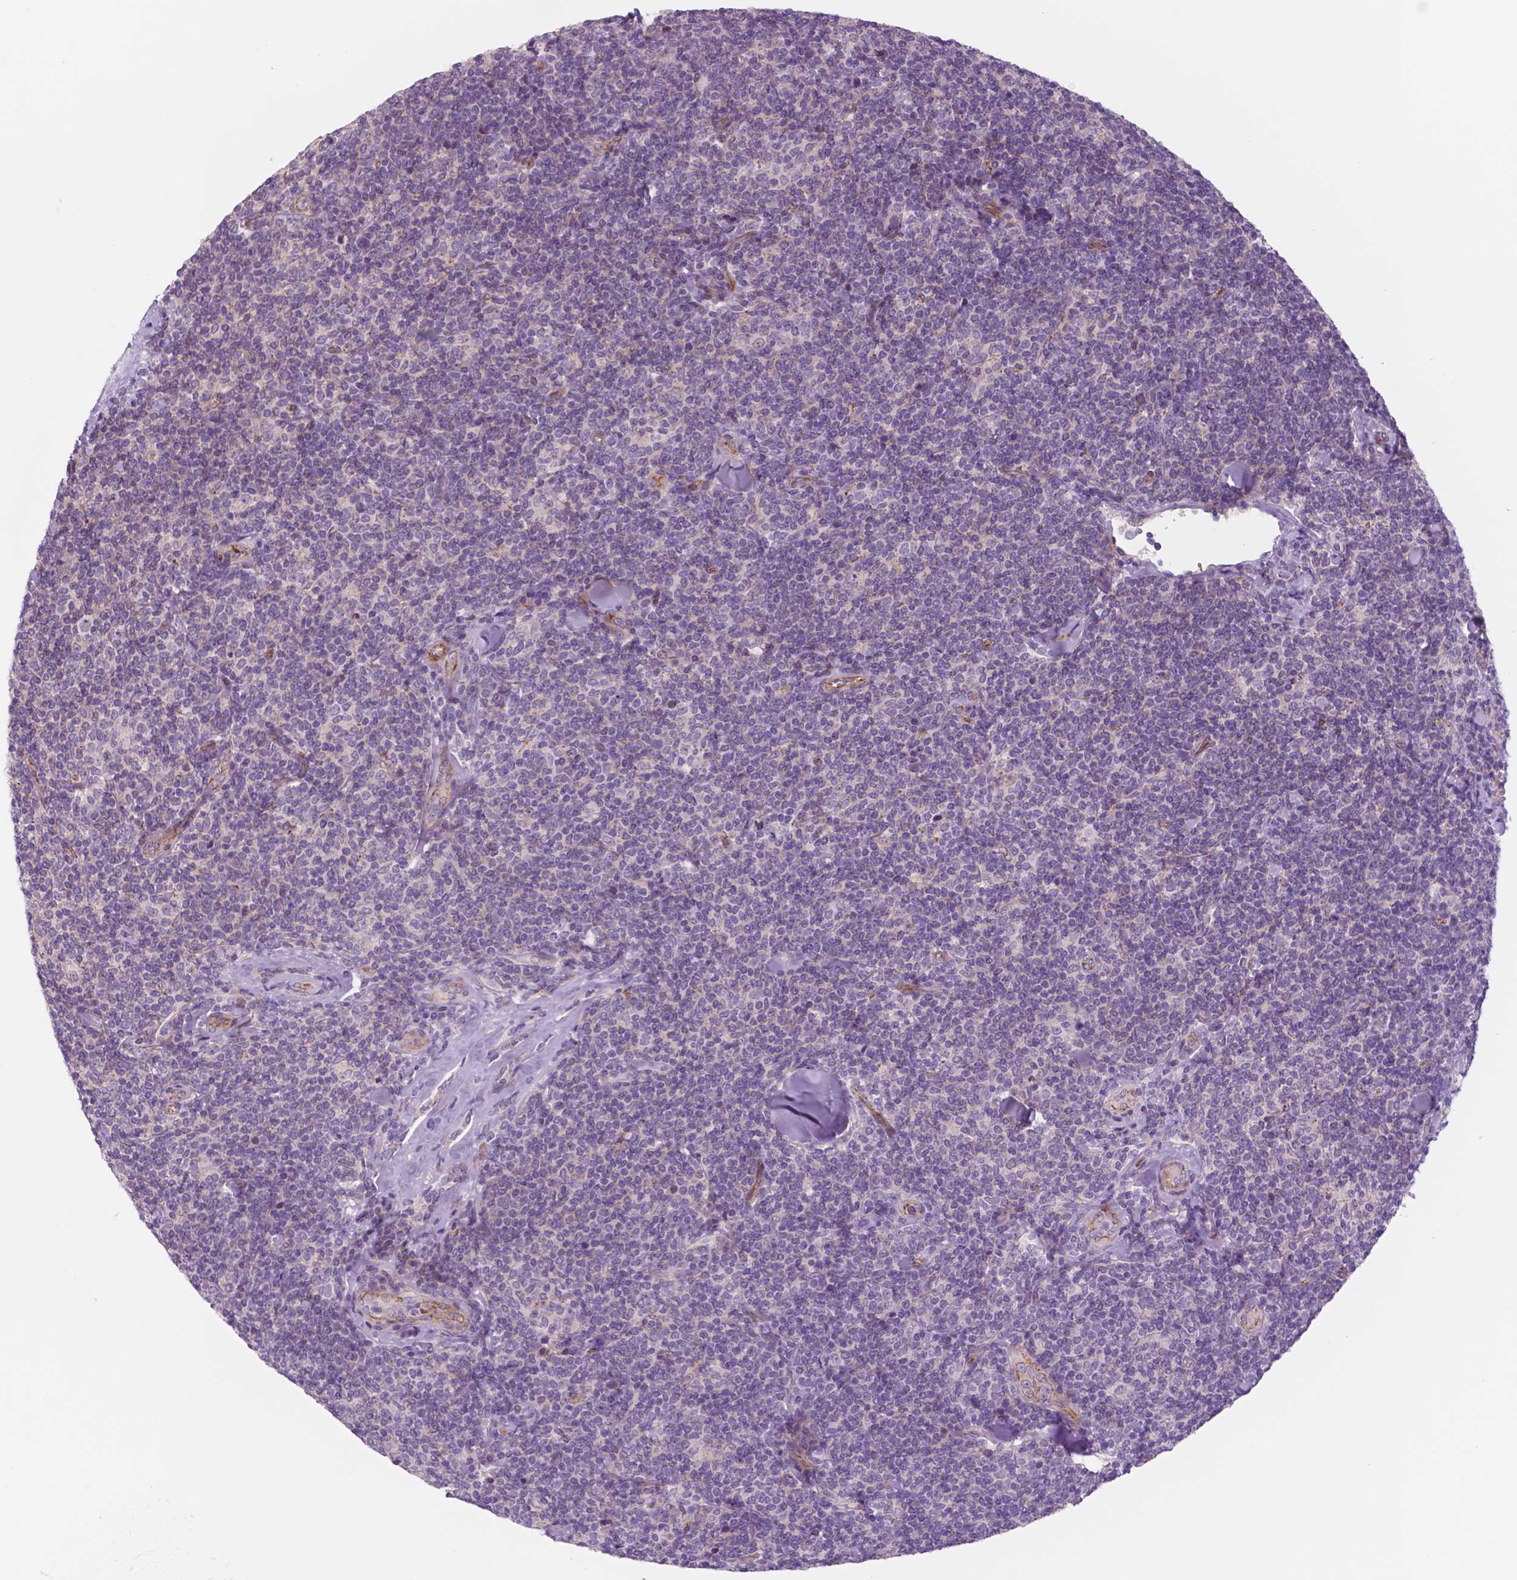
{"staining": {"intensity": "negative", "quantity": "none", "location": "none"}, "tissue": "lymphoma", "cell_type": "Tumor cells", "image_type": "cancer", "snomed": [{"axis": "morphology", "description": "Malignant lymphoma, non-Hodgkin's type, Low grade"}, {"axis": "topography", "description": "Lymph node"}], "caption": "This image is of lymphoma stained with immunohistochemistry to label a protein in brown with the nuclei are counter-stained blue. There is no positivity in tumor cells. (DAB (3,3'-diaminobenzidine) IHC, high magnification).", "gene": "RND3", "patient": {"sex": "female", "age": 56}}